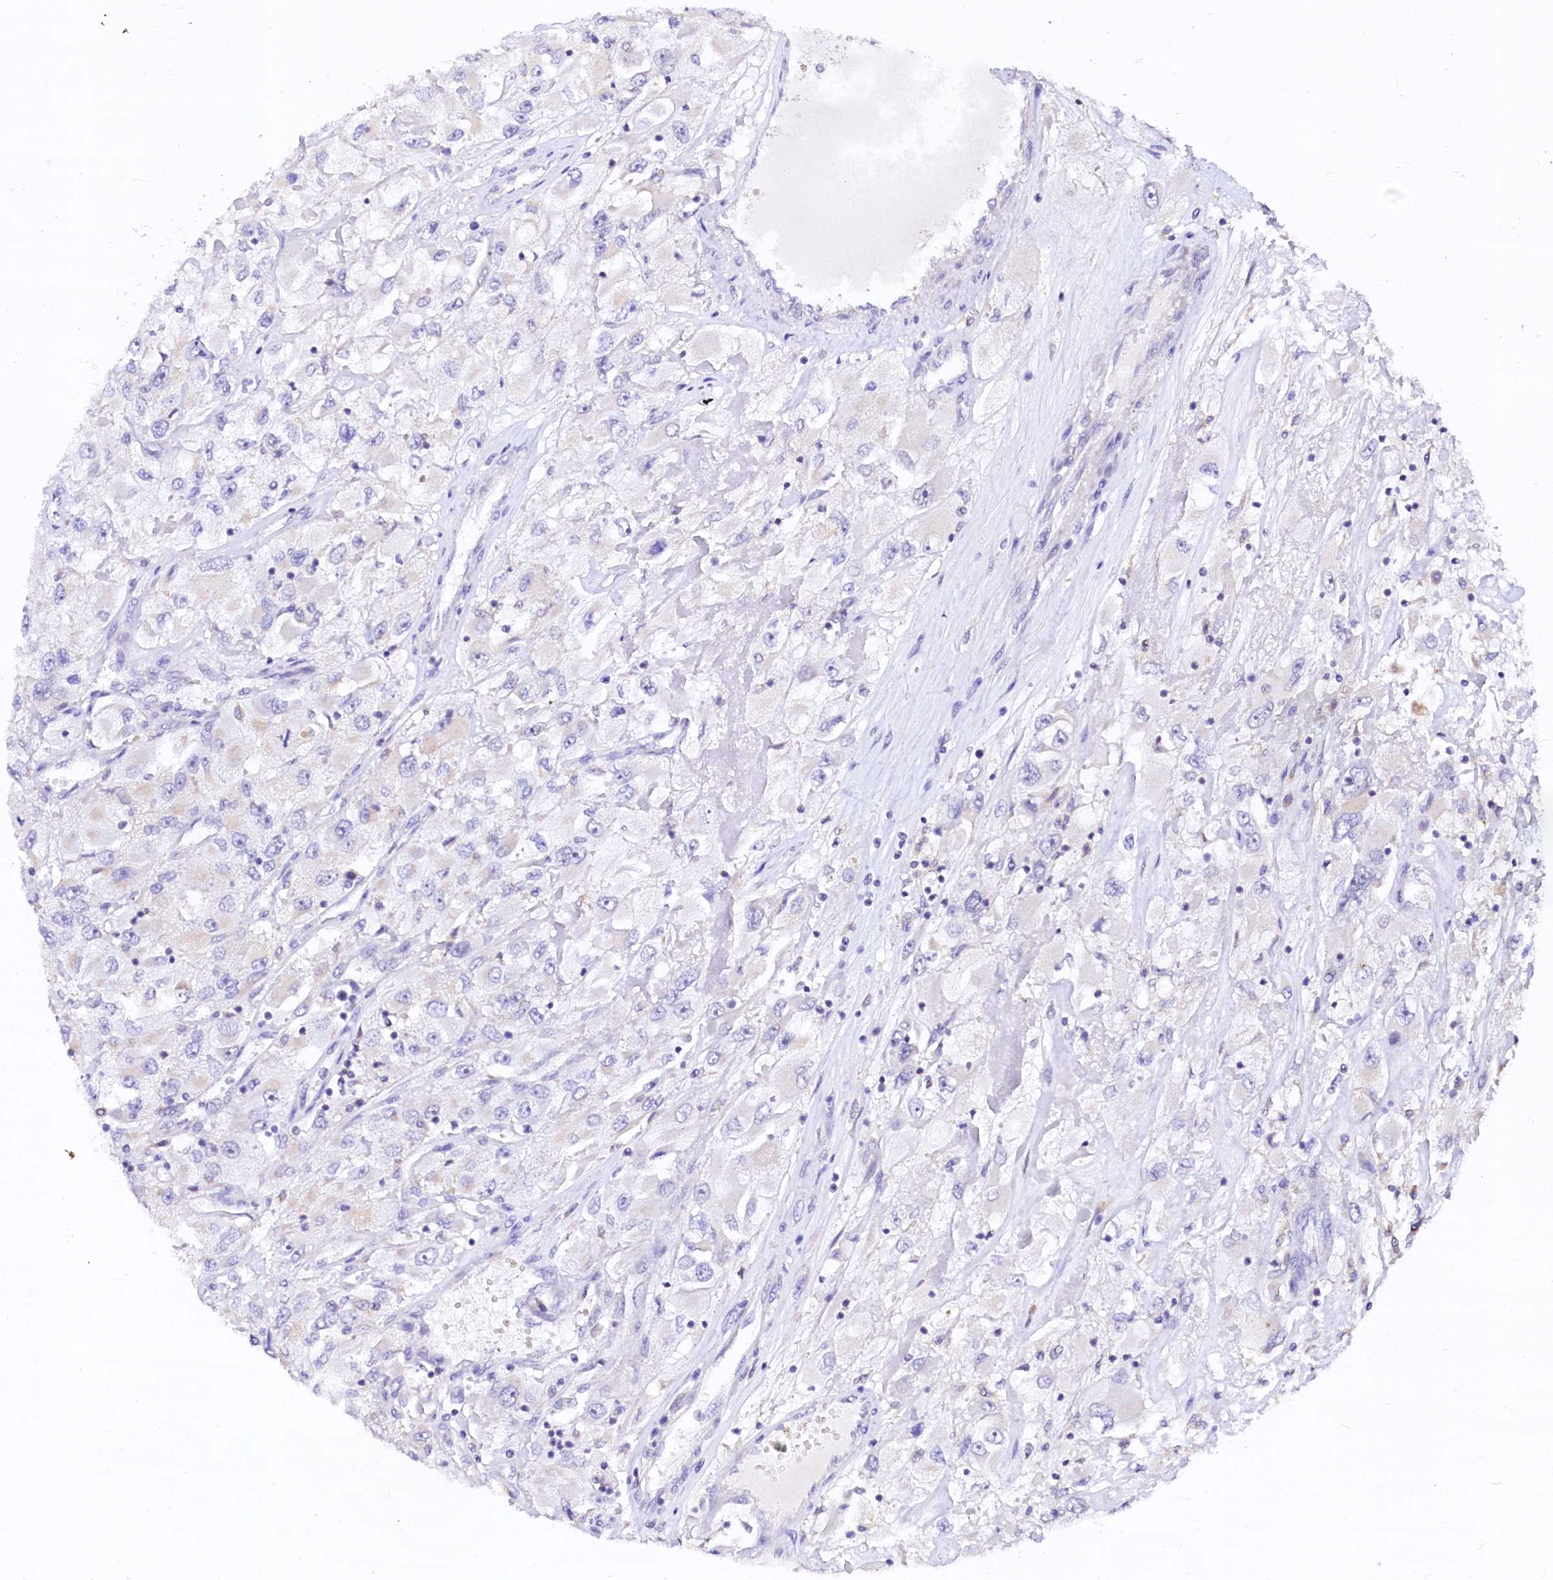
{"staining": {"intensity": "negative", "quantity": "none", "location": "none"}, "tissue": "renal cancer", "cell_type": "Tumor cells", "image_type": "cancer", "snomed": [{"axis": "morphology", "description": "Adenocarcinoma, NOS"}, {"axis": "topography", "description": "Kidney"}], "caption": "This is an IHC micrograph of human adenocarcinoma (renal). There is no expression in tumor cells.", "gene": "NALF1", "patient": {"sex": "female", "age": 52}}